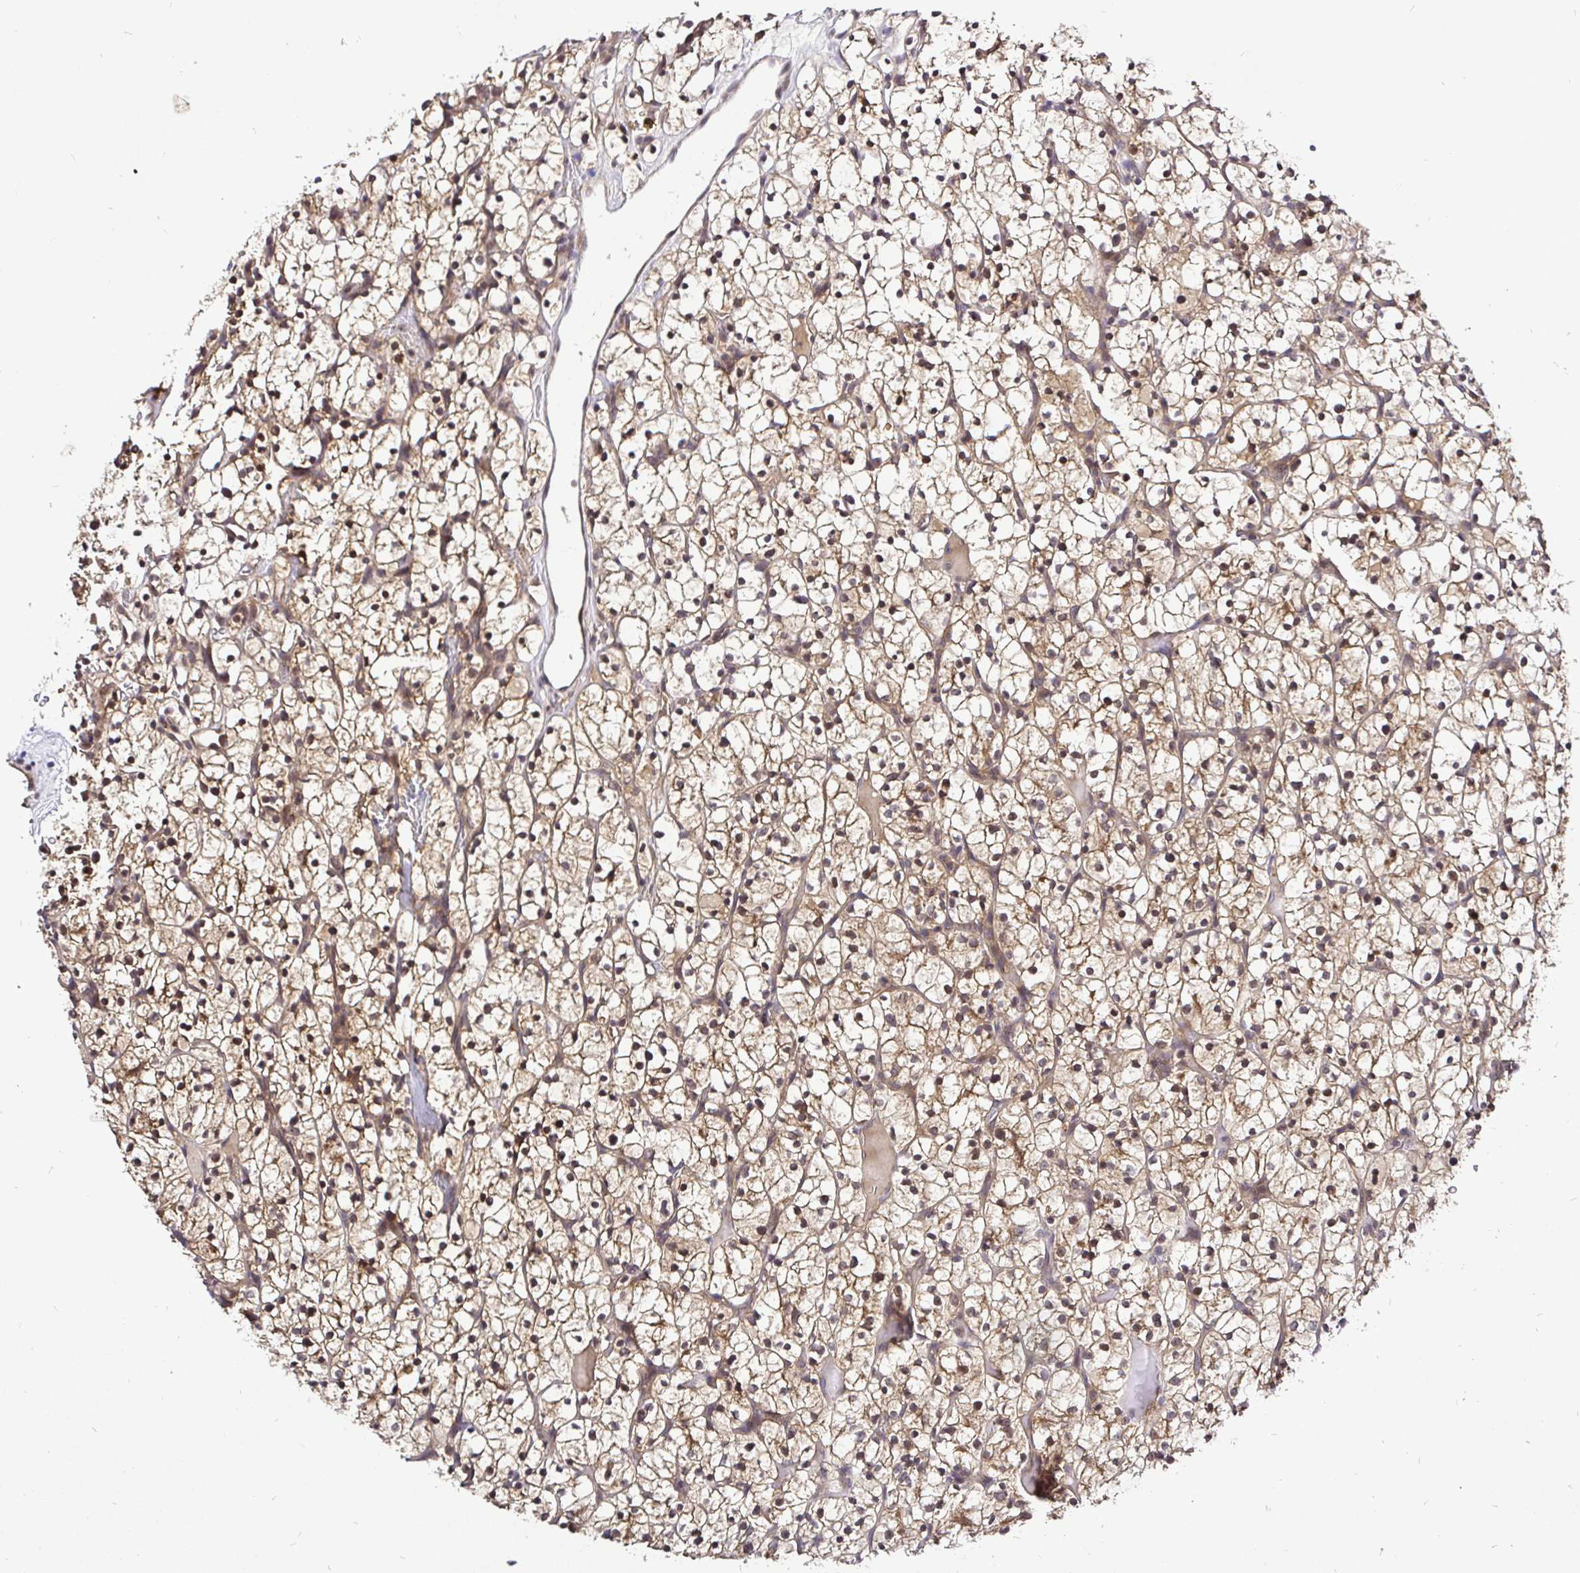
{"staining": {"intensity": "weak", "quantity": ">75%", "location": "cytoplasmic/membranous,nuclear"}, "tissue": "renal cancer", "cell_type": "Tumor cells", "image_type": "cancer", "snomed": [{"axis": "morphology", "description": "Adenocarcinoma, NOS"}, {"axis": "topography", "description": "Kidney"}], "caption": "An immunohistochemistry (IHC) image of tumor tissue is shown. Protein staining in brown labels weak cytoplasmic/membranous and nuclear positivity in renal cancer (adenocarcinoma) within tumor cells. The staining was performed using DAB (3,3'-diaminobenzidine), with brown indicating positive protein expression. Nuclei are stained blue with hematoxylin.", "gene": "UBE2M", "patient": {"sex": "female", "age": 64}}